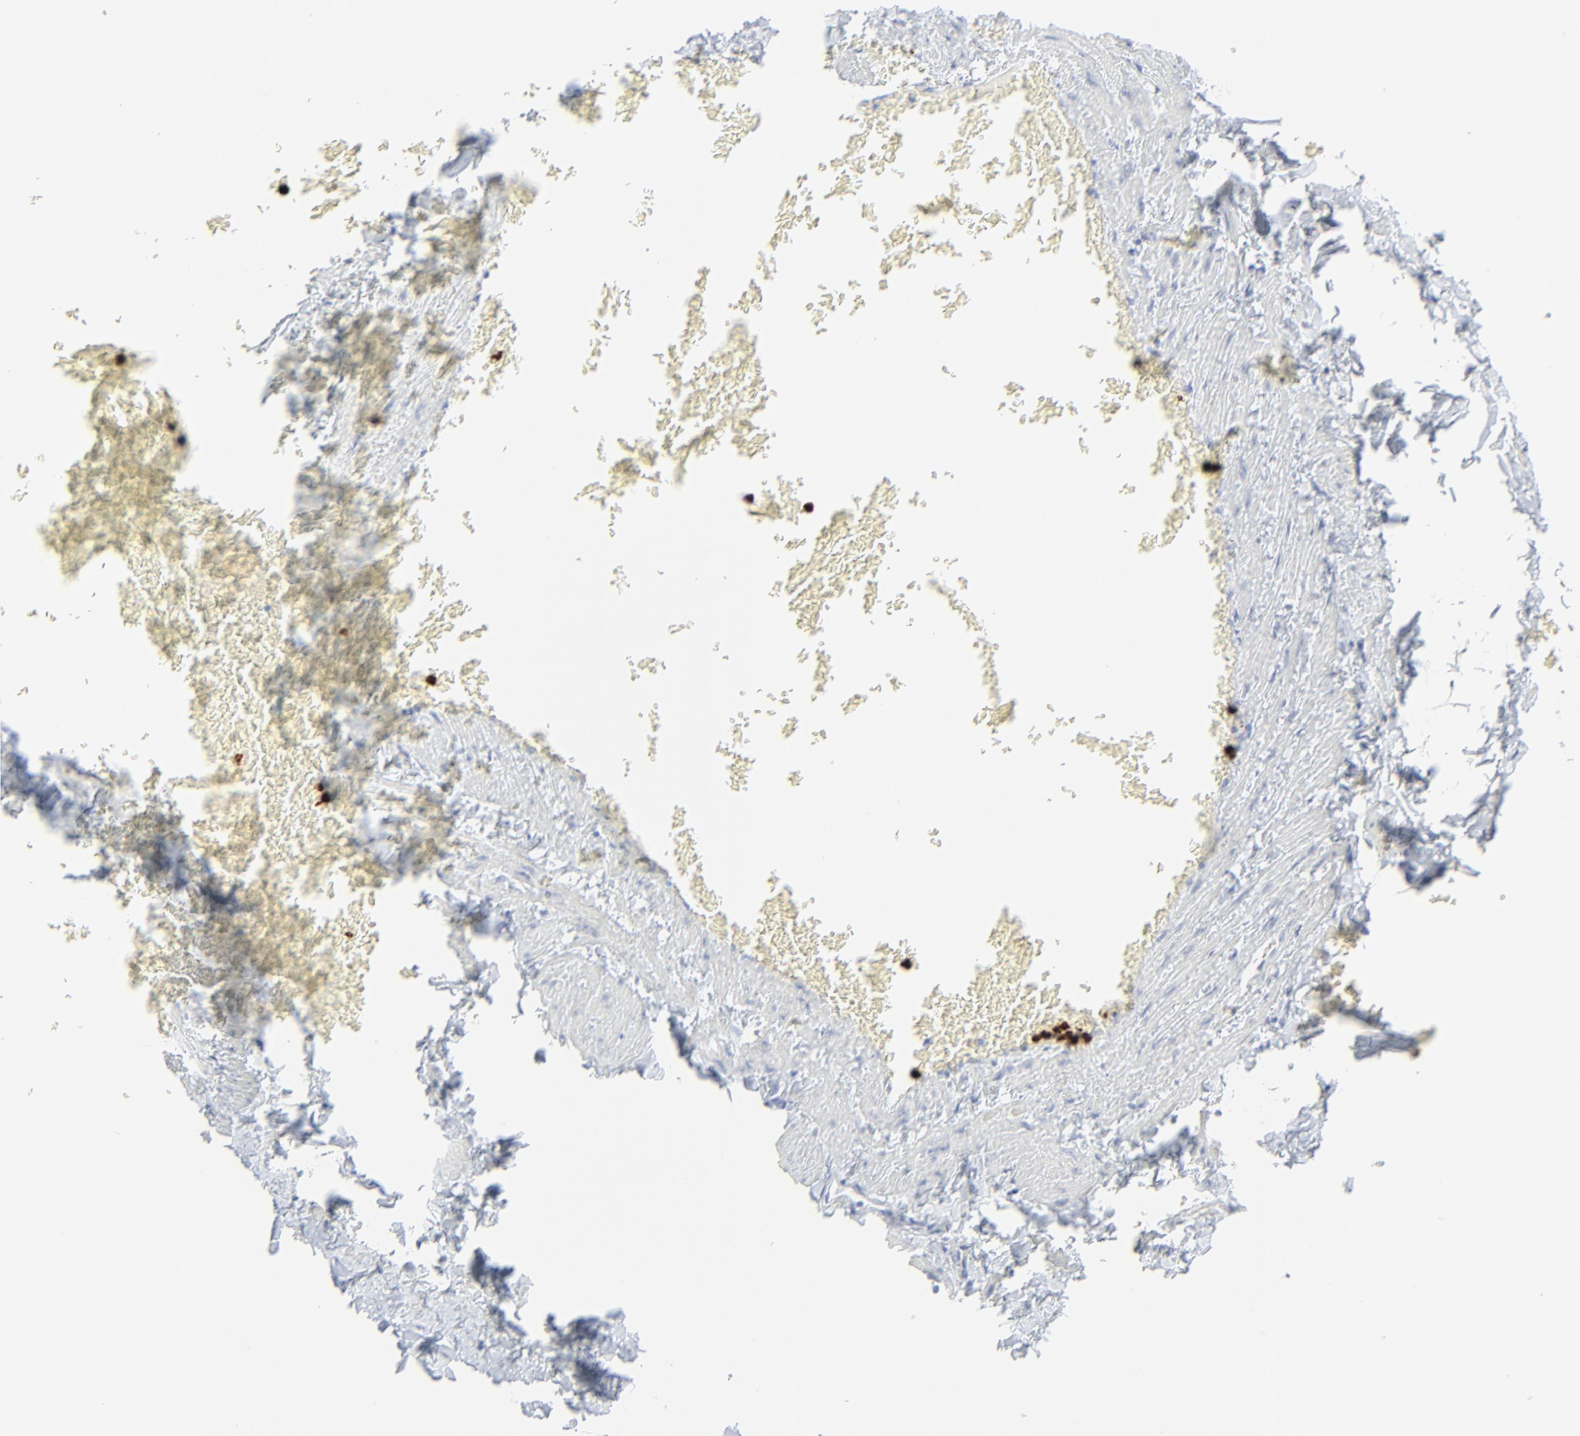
{"staining": {"intensity": "negative", "quantity": "none", "location": "none"}, "tissue": "adipose tissue", "cell_type": "Adipocytes", "image_type": "normal", "snomed": [{"axis": "morphology", "description": "Normal tissue, NOS"}, {"axis": "topography", "description": "Vascular tissue"}], "caption": "A histopathology image of human adipose tissue is negative for staining in adipocytes. Nuclei are stained in blue.", "gene": "LCN2", "patient": {"sex": "male", "age": 41}}